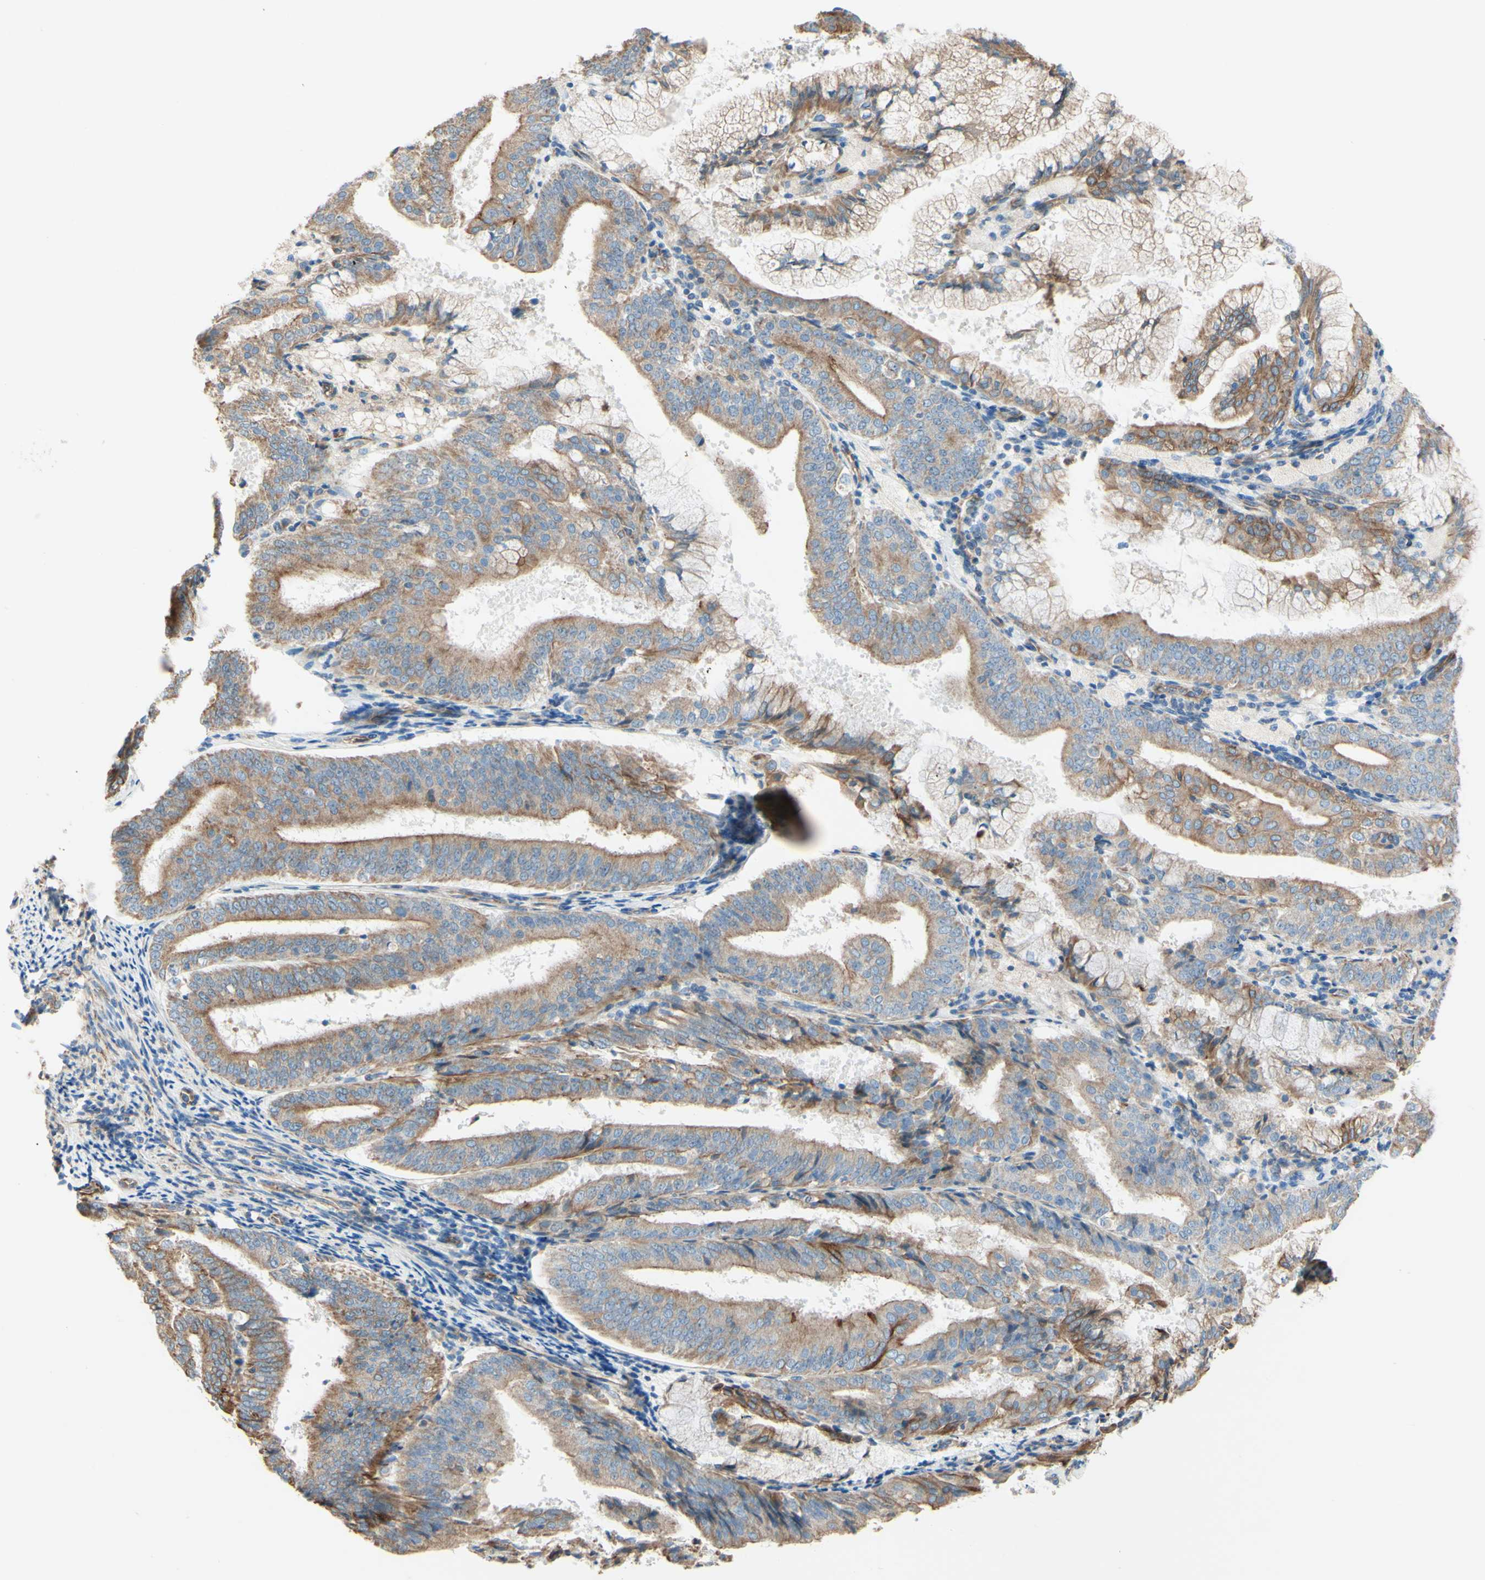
{"staining": {"intensity": "weak", "quantity": ">75%", "location": "cytoplasmic/membranous"}, "tissue": "endometrial cancer", "cell_type": "Tumor cells", "image_type": "cancer", "snomed": [{"axis": "morphology", "description": "Adenocarcinoma, NOS"}, {"axis": "topography", "description": "Endometrium"}], "caption": "Endometrial adenocarcinoma was stained to show a protein in brown. There is low levels of weak cytoplasmic/membranous staining in about >75% of tumor cells.", "gene": "ENDOD1", "patient": {"sex": "female", "age": 63}}